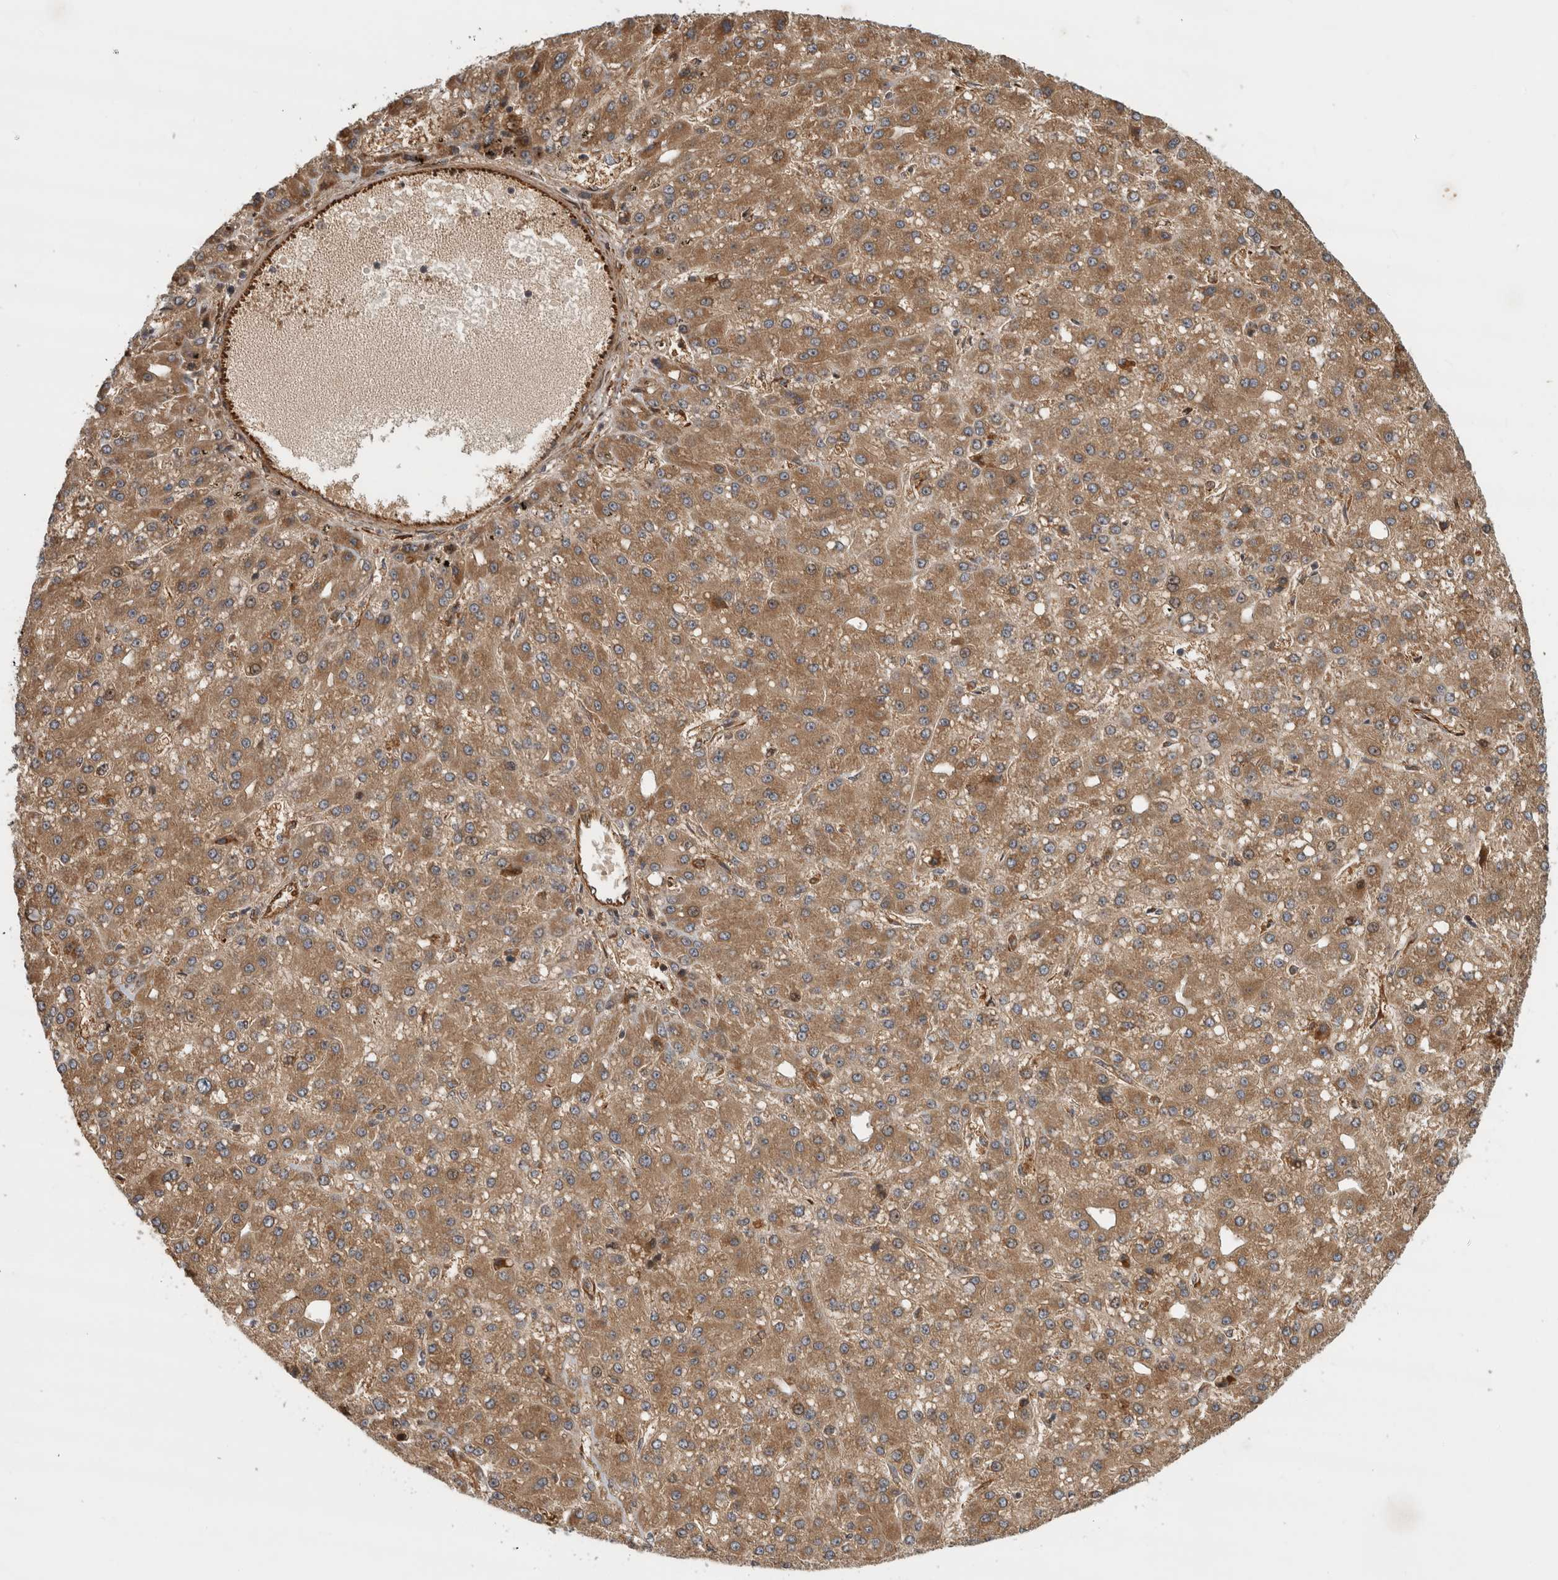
{"staining": {"intensity": "moderate", "quantity": ">75%", "location": "cytoplasmic/membranous"}, "tissue": "liver cancer", "cell_type": "Tumor cells", "image_type": "cancer", "snomed": [{"axis": "morphology", "description": "Carcinoma, Hepatocellular, NOS"}, {"axis": "topography", "description": "Liver"}], "caption": "An image of human liver hepatocellular carcinoma stained for a protein demonstrates moderate cytoplasmic/membranous brown staining in tumor cells.", "gene": "TUBD1", "patient": {"sex": "male", "age": 67}}